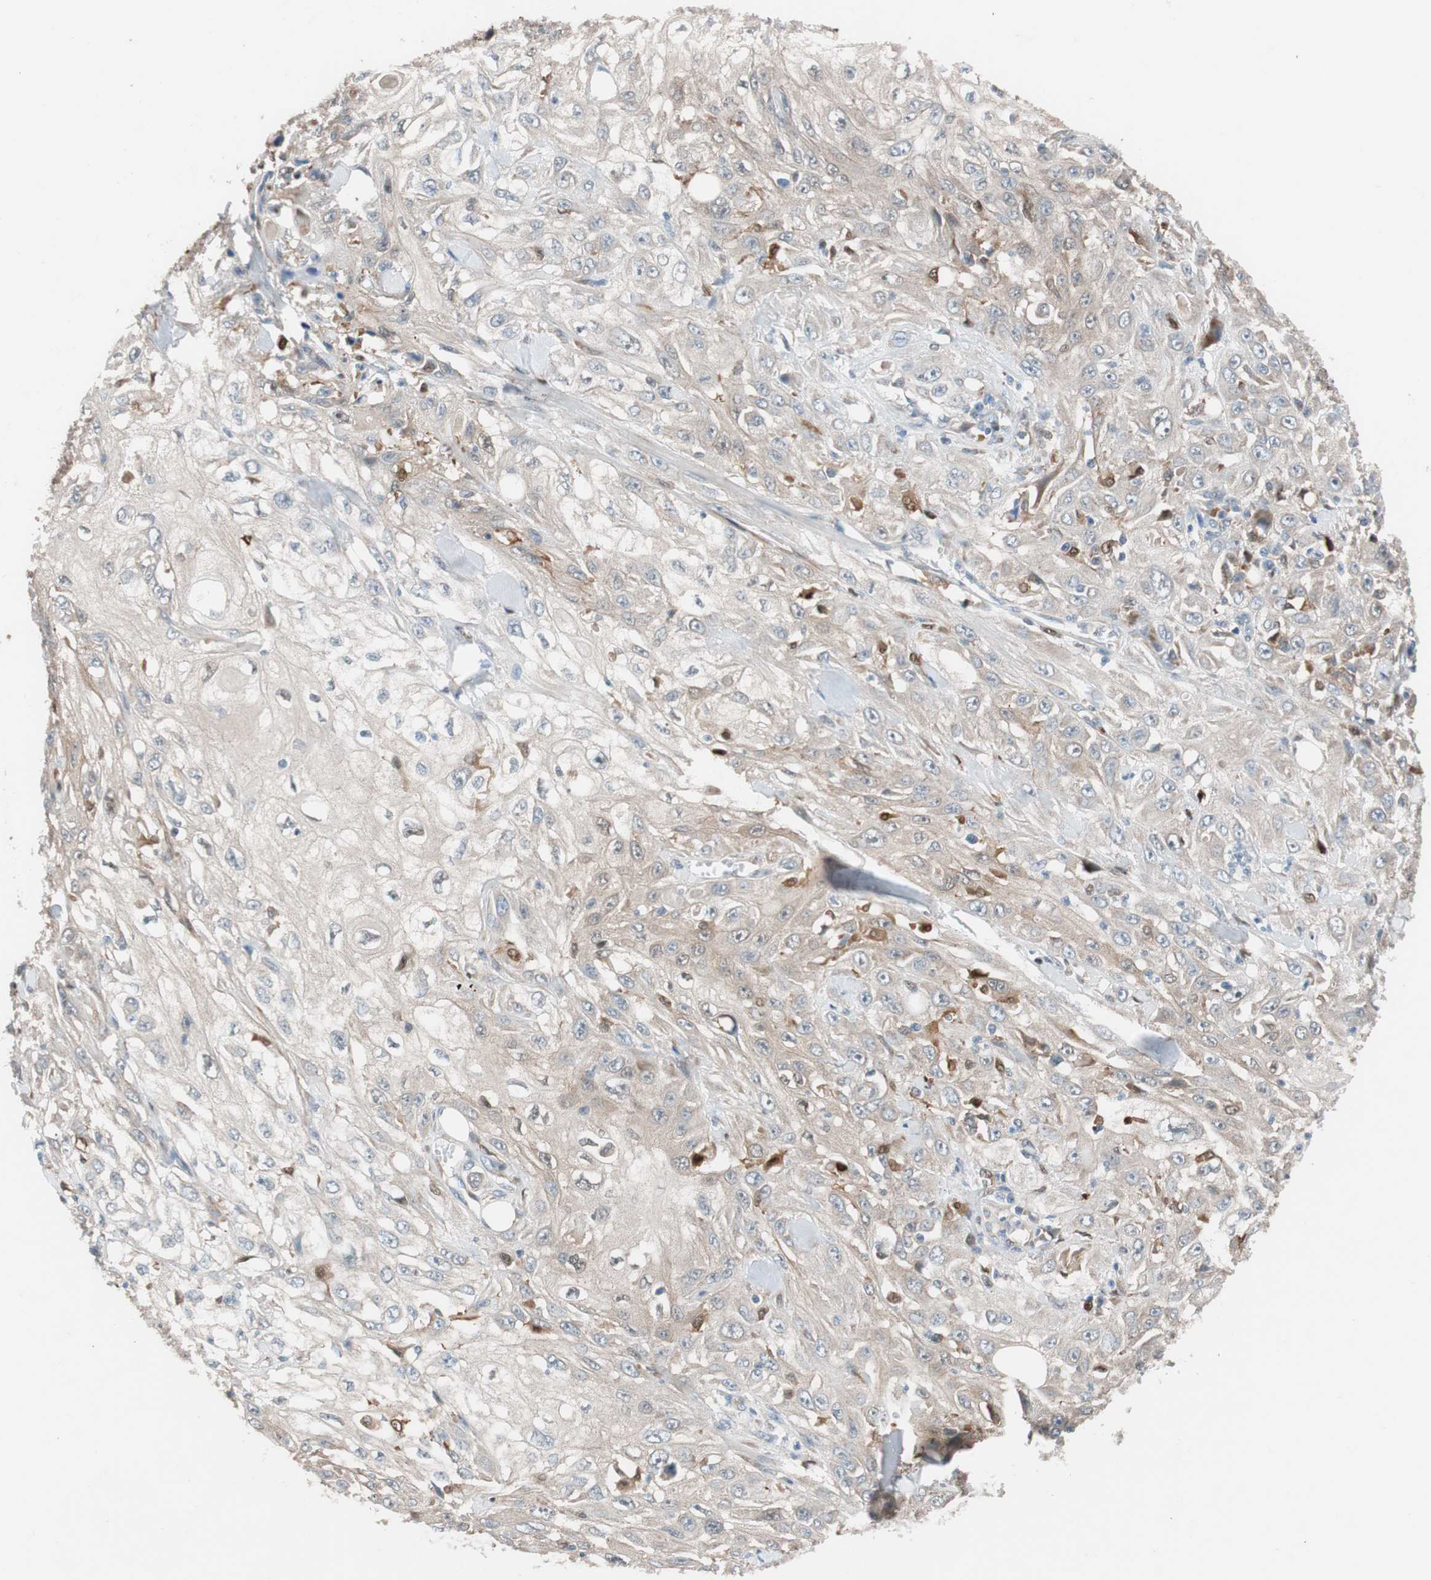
{"staining": {"intensity": "weak", "quantity": "25%-75%", "location": "cytoplasmic/membranous"}, "tissue": "skin cancer", "cell_type": "Tumor cells", "image_type": "cancer", "snomed": [{"axis": "morphology", "description": "Squamous cell carcinoma, NOS"}, {"axis": "morphology", "description": "Squamous cell carcinoma, metastatic, NOS"}, {"axis": "topography", "description": "Skin"}, {"axis": "topography", "description": "Lymph node"}], "caption": "Brown immunohistochemical staining in human skin squamous cell carcinoma reveals weak cytoplasmic/membranous expression in about 25%-75% of tumor cells.", "gene": "FAAH", "patient": {"sex": "male", "age": 75}}